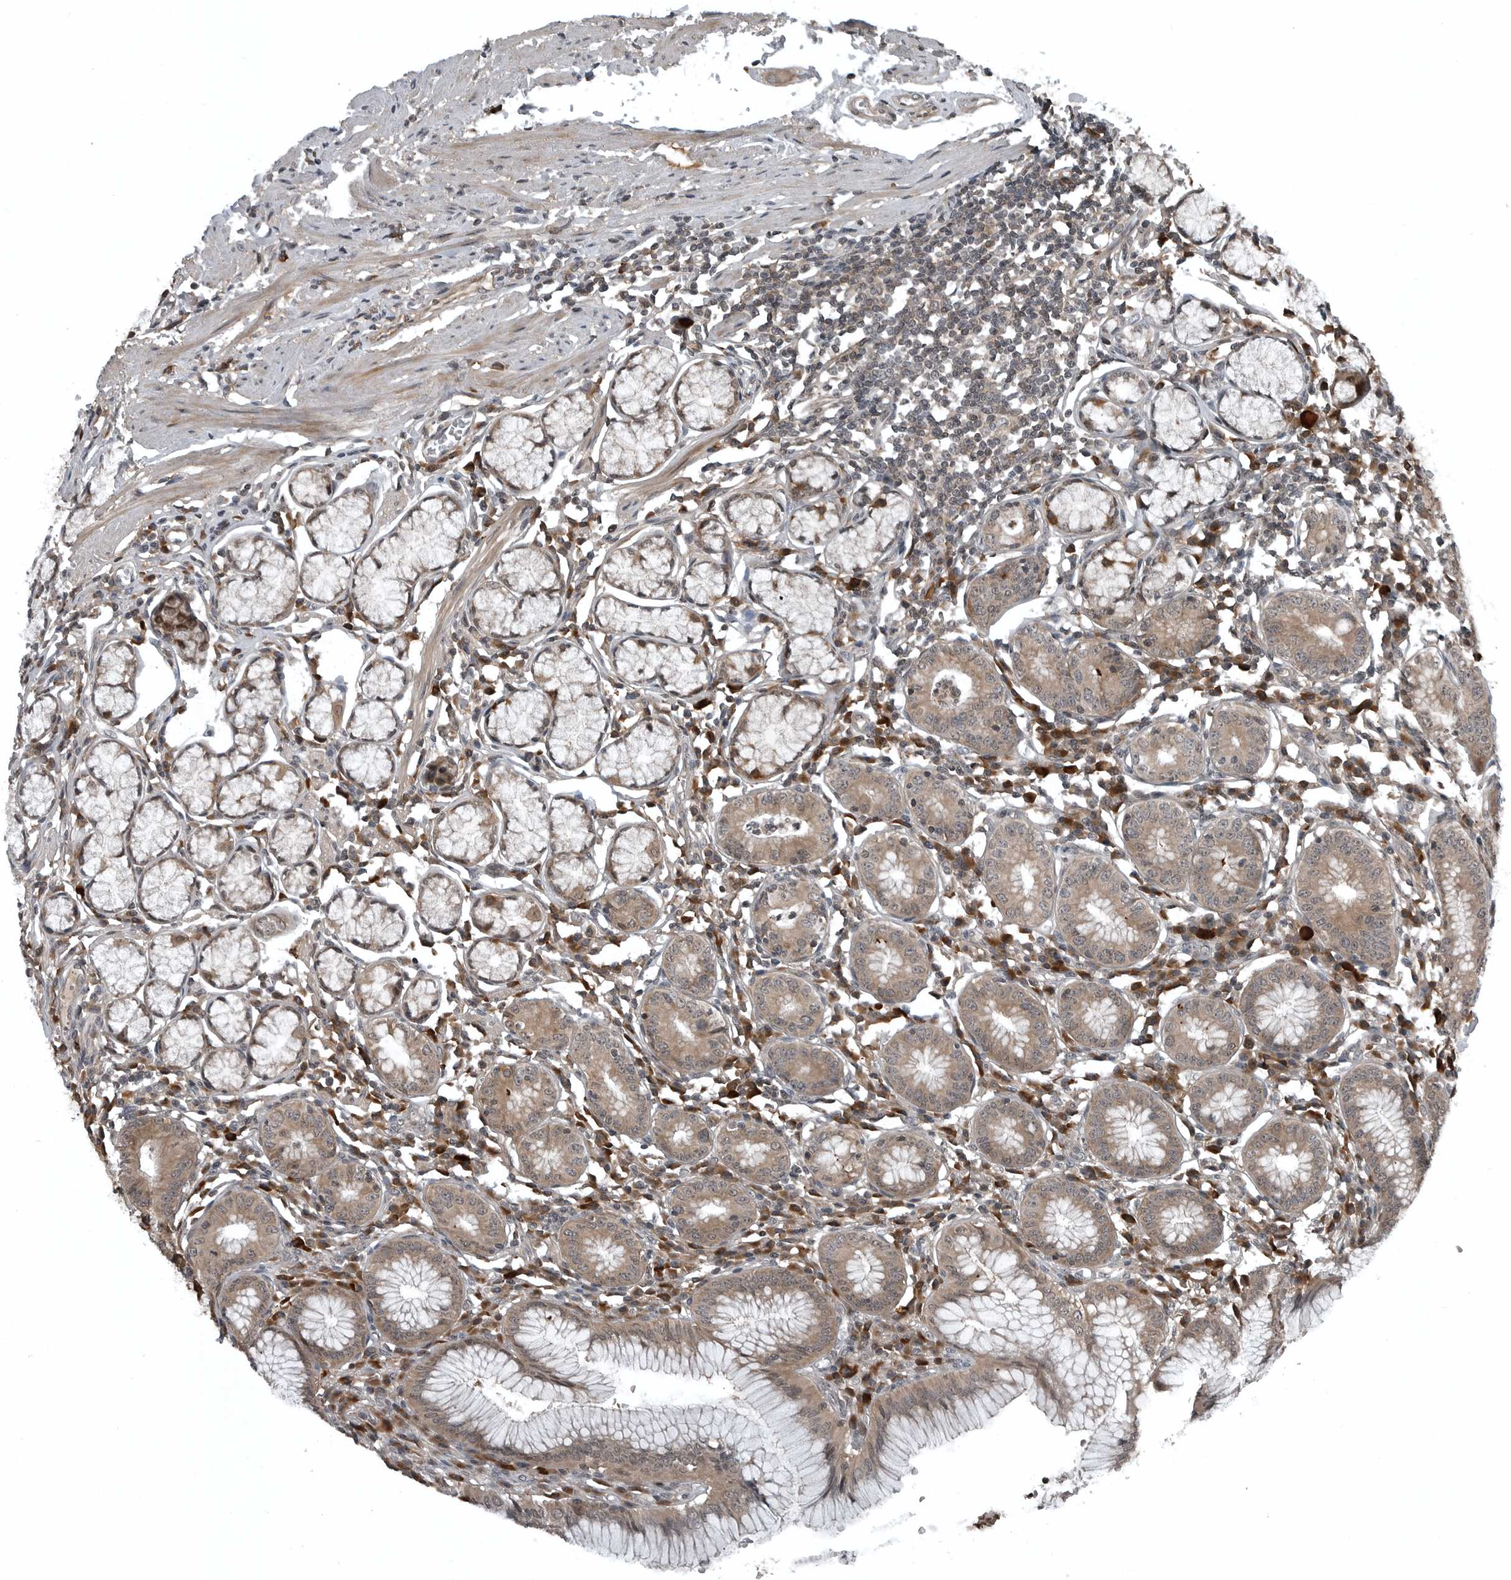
{"staining": {"intensity": "moderate", "quantity": ">75%", "location": "cytoplasmic/membranous,nuclear"}, "tissue": "stomach", "cell_type": "Glandular cells", "image_type": "normal", "snomed": [{"axis": "morphology", "description": "Normal tissue, NOS"}, {"axis": "topography", "description": "Stomach"}], "caption": "This micrograph exhibits IHC staining of unremarkable human stomach, with medium moderate cytoplasmic/membranous,nuclear expression in approximately >75% of glandular cells.", "gene": "GAK", "patient": {"sex": "male", "age": 55}}